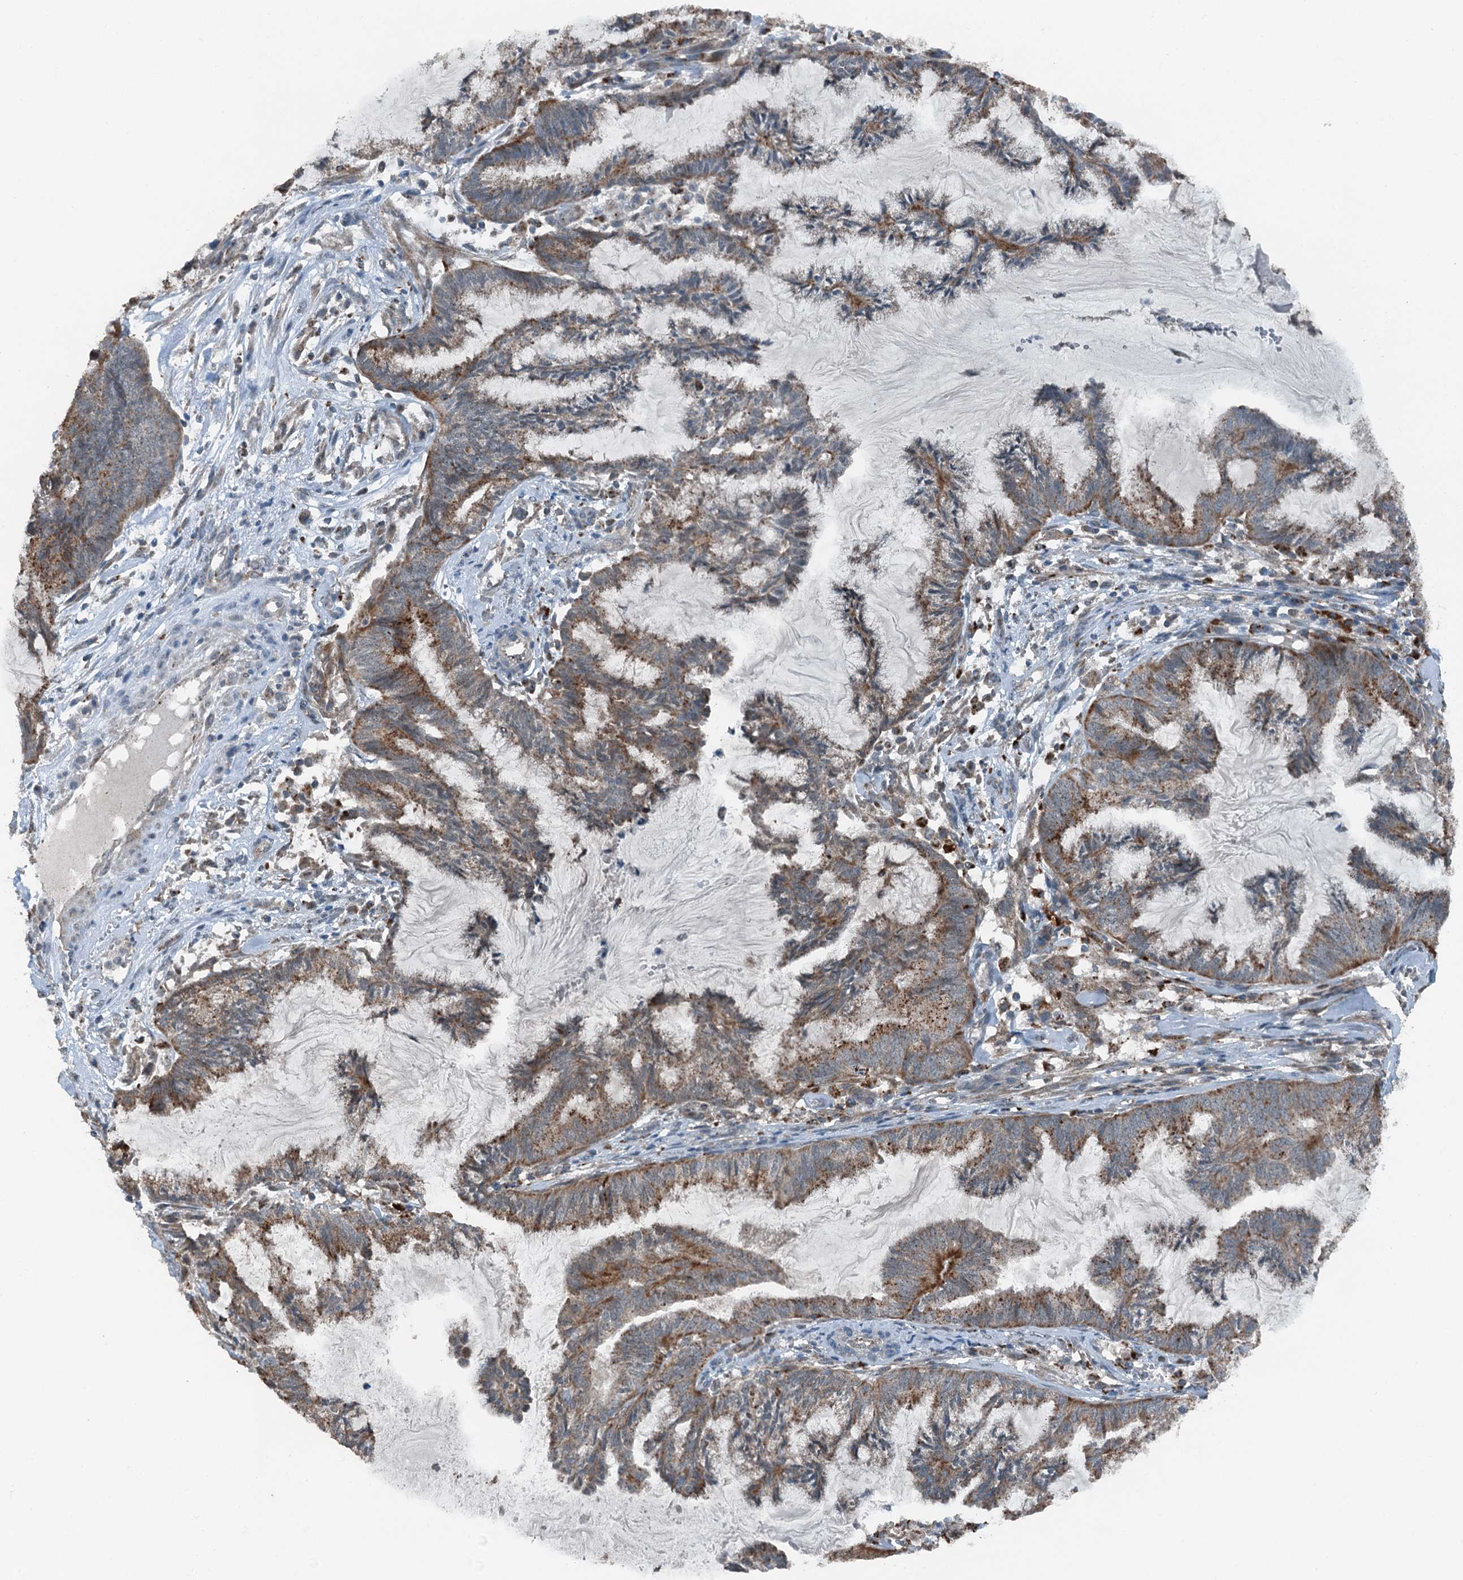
{"staining": {"intensity": "weak", "quantity": ">75%", "location": "cytoplasmic/membranous"}, "tissue": "endometrial cancer", "cell_type": "Tumor cells", "image_type": "cancer", "snomed": [{"axis": "morphology", "description": "Adenocarcinoma, NOS"}, {"axis": "topography", "description": "Endometrium"}], "caption": "A photomicrograph of human endometrial adenocarcinoma stained for a protein reveals weak cytoplasmic/membranous brown staining in tumor cells. The protein is shown in brown color, while the nuclei are stained blue.", "gene": "BMERB1", "patient": {"sex": "female", "age": 86}}